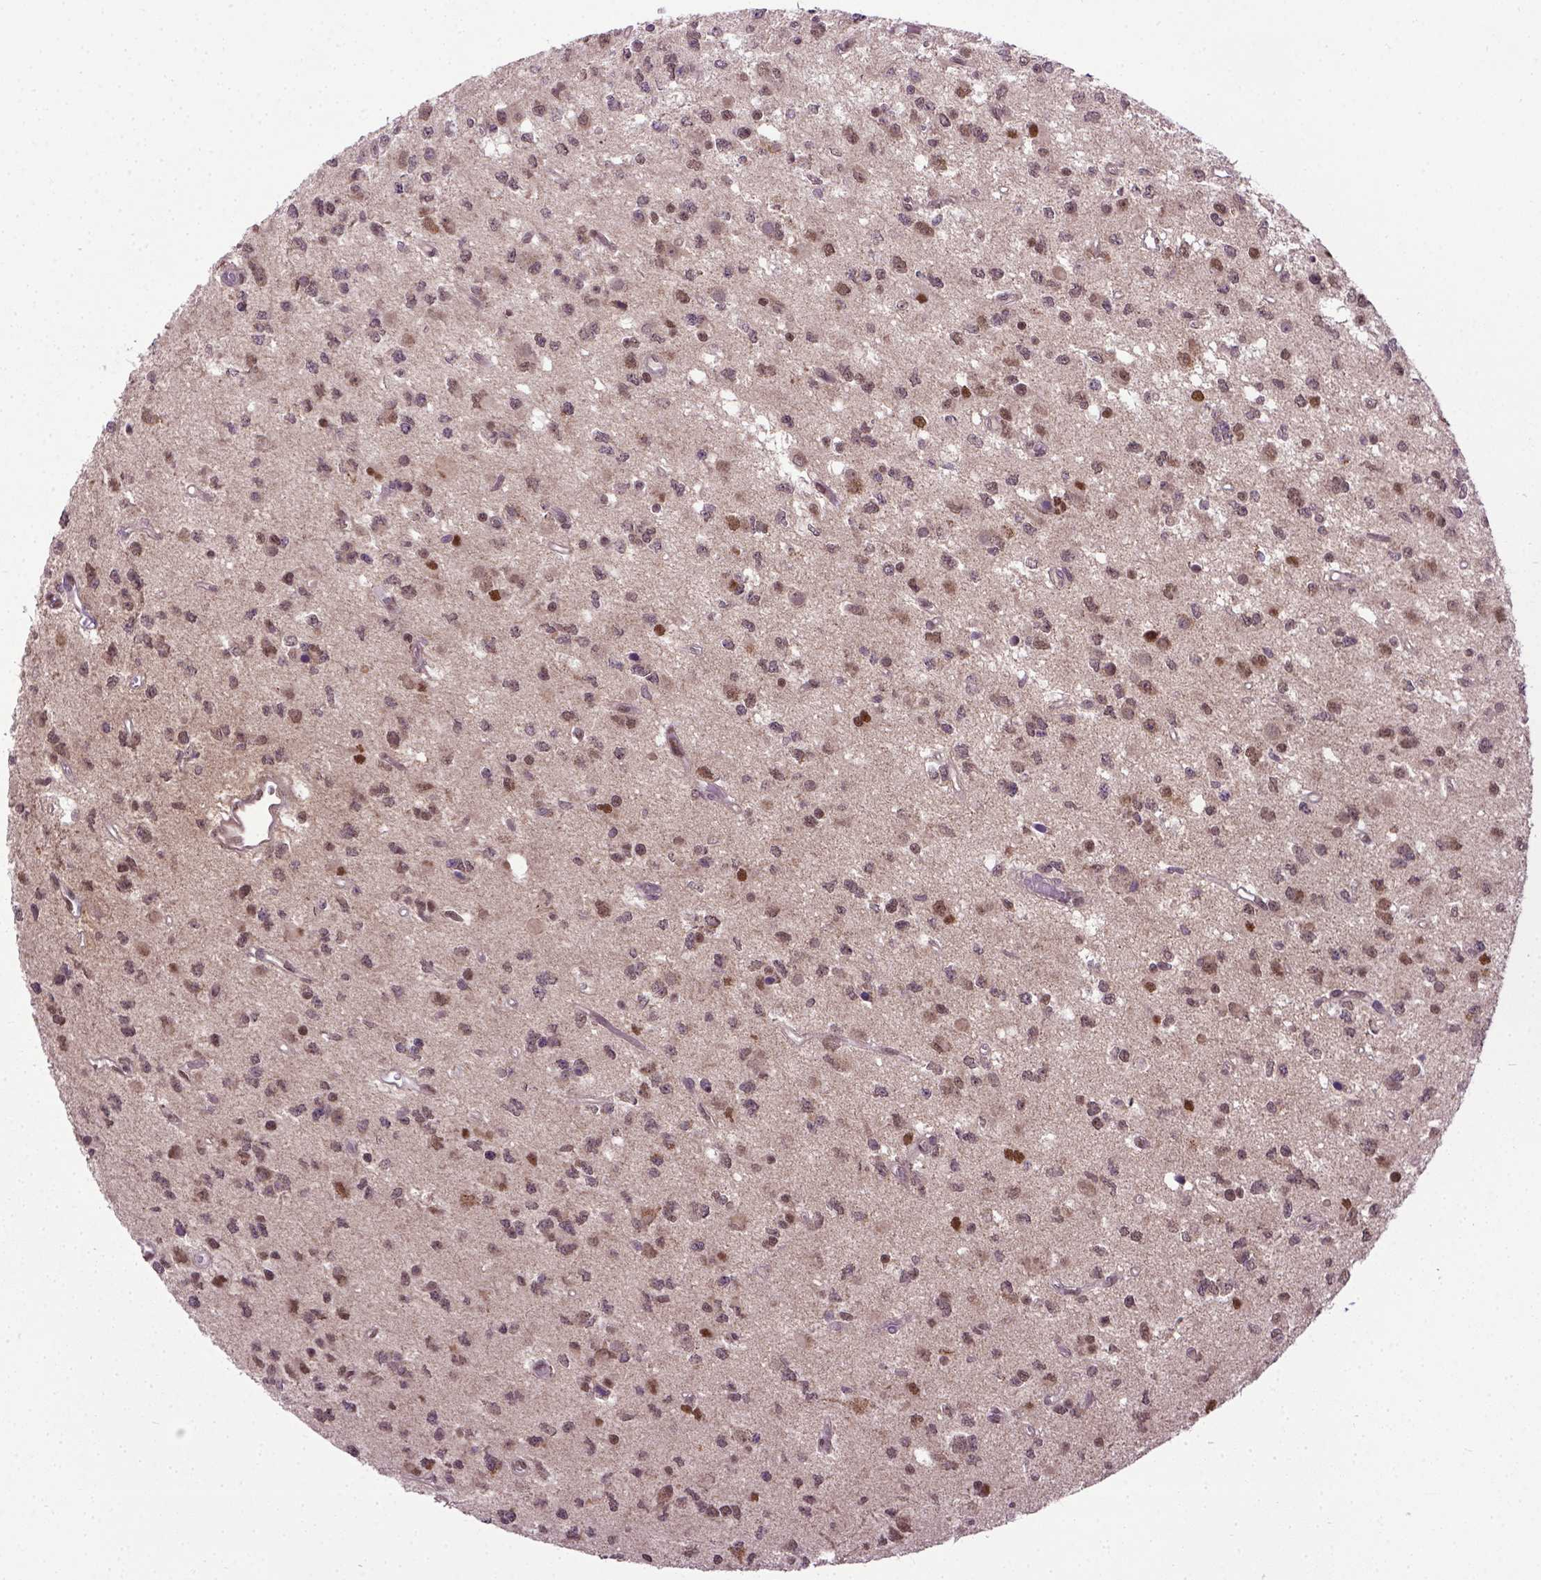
{"staining": {"intensity": "moderate", "quantity": "25%-75%", "location": "nuclear"}, "tissue": "glioma", "cell_type": "Tumor cells", "image_type": "cancer", "snomed": [{"axis": "morphology", "description": "Glioma, malignant, Low grade"}, {"axis": "topography", "description": "Brain"}], "caption": "IHC staining of malignant glioma (low-grade), which shows medium levels of moderate nuclear positivity in about 25%-75% of tumor cells indicating moderate nuclear protein expression. The staining was performed using DAB (3,3'-diaminobenzidine) (brown) for protein detection and nuclei were counterstained in hematoxylin (blue).", "gene": "UBA3", "patient": {"sex": "female", "age": 45}}